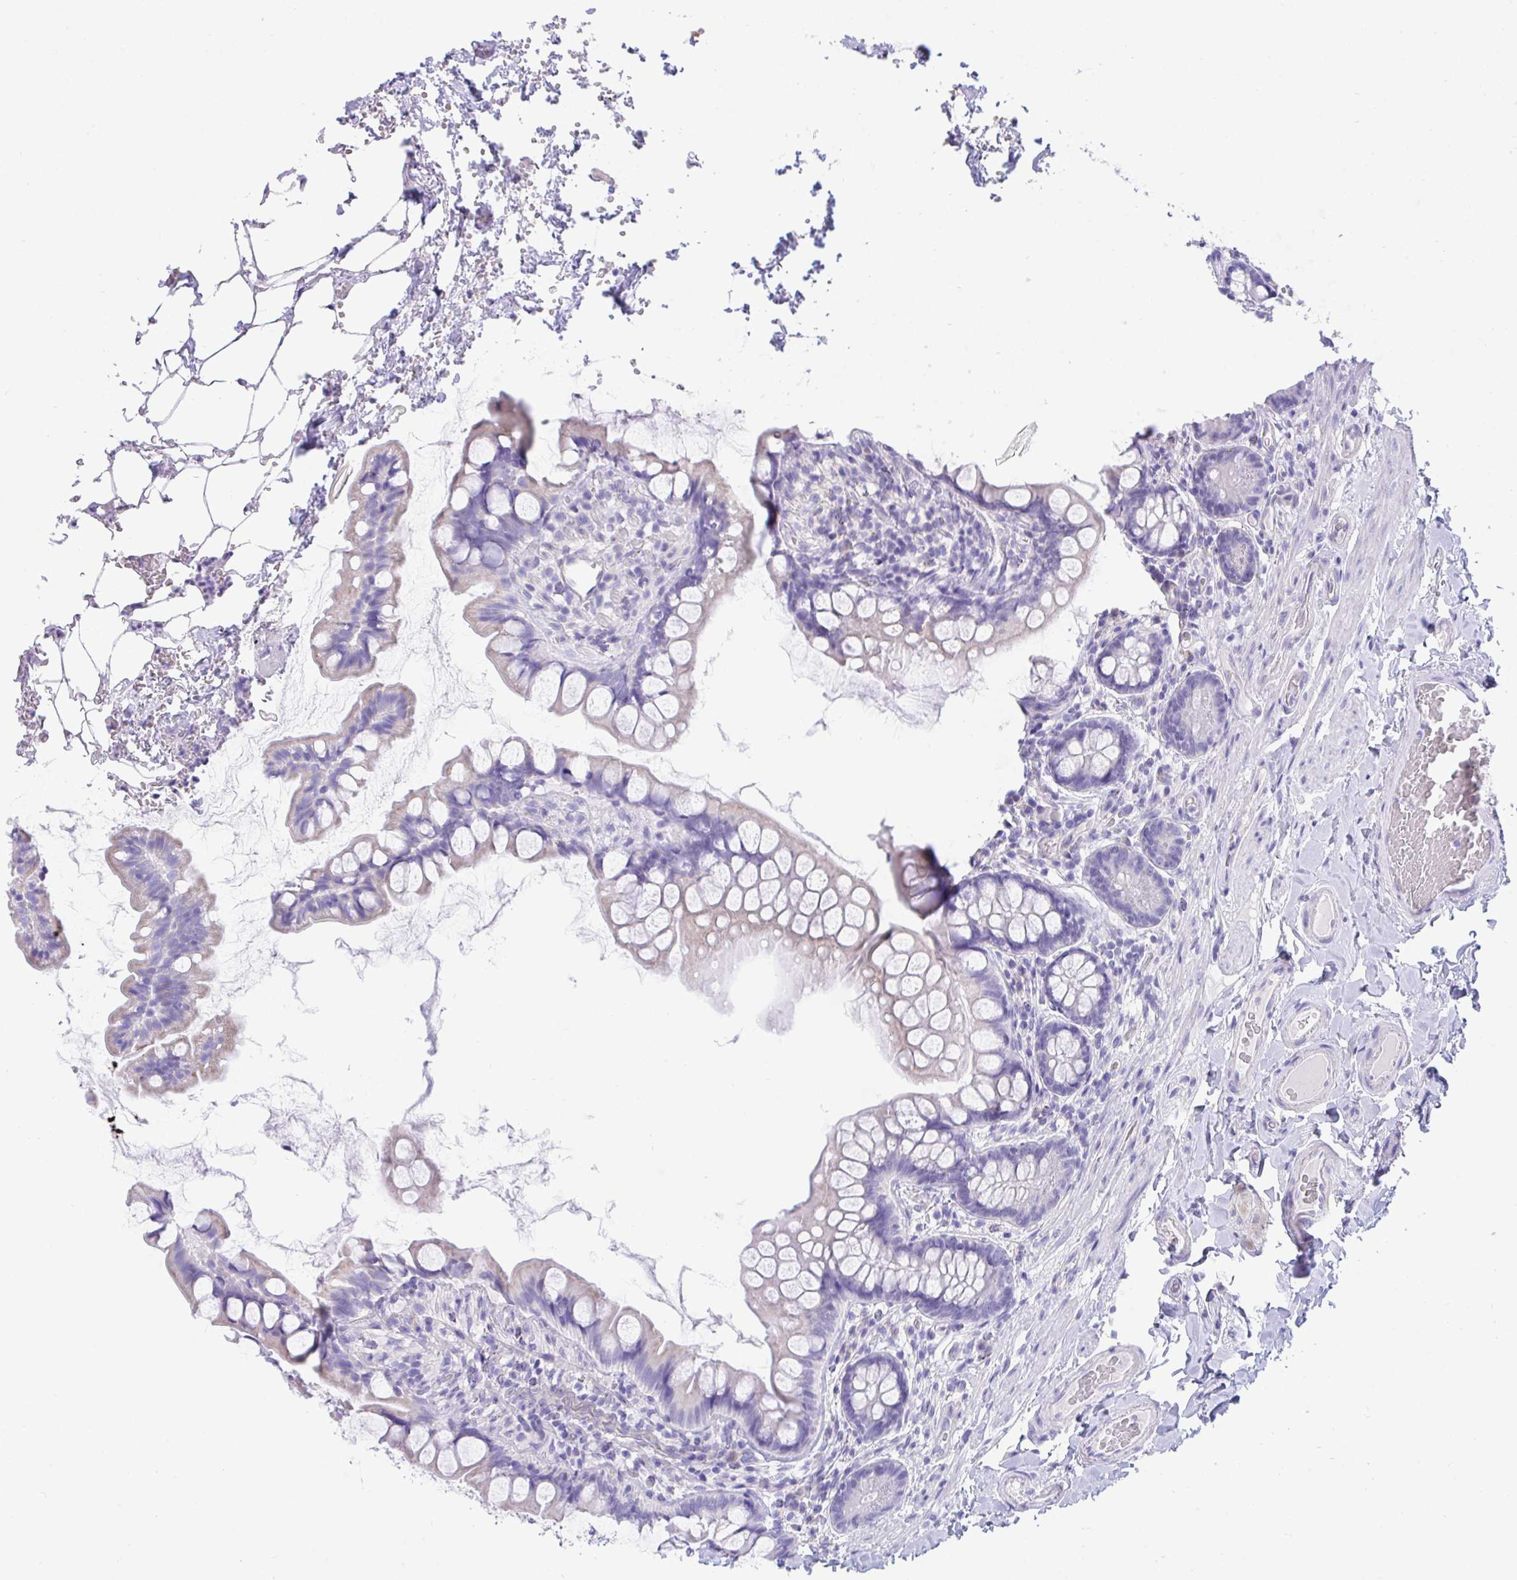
{"staining": {"intensity": "weak", "quantity": "<25%", "location": "cytoplasmic/membranous"}, "tissue": "small intestine", "cell_type": "Glandular cells", "image_type": "normal", "snomed": [{"axis": "morphology", "description": "Normal tissue, NOS"}, {"axis": "topography", "description": "Small intestine"}], "caption": "The immunohistochemistry micrograph has no significant expression in glandular cells of small intestine. Brightfield microscopy of immunohistochemistry stained with DAB (brown) and hematoxylin (blue), captured at high magnification.", "gene": "TMEM106B", "patient": {"sex": "male", "age": 70}}